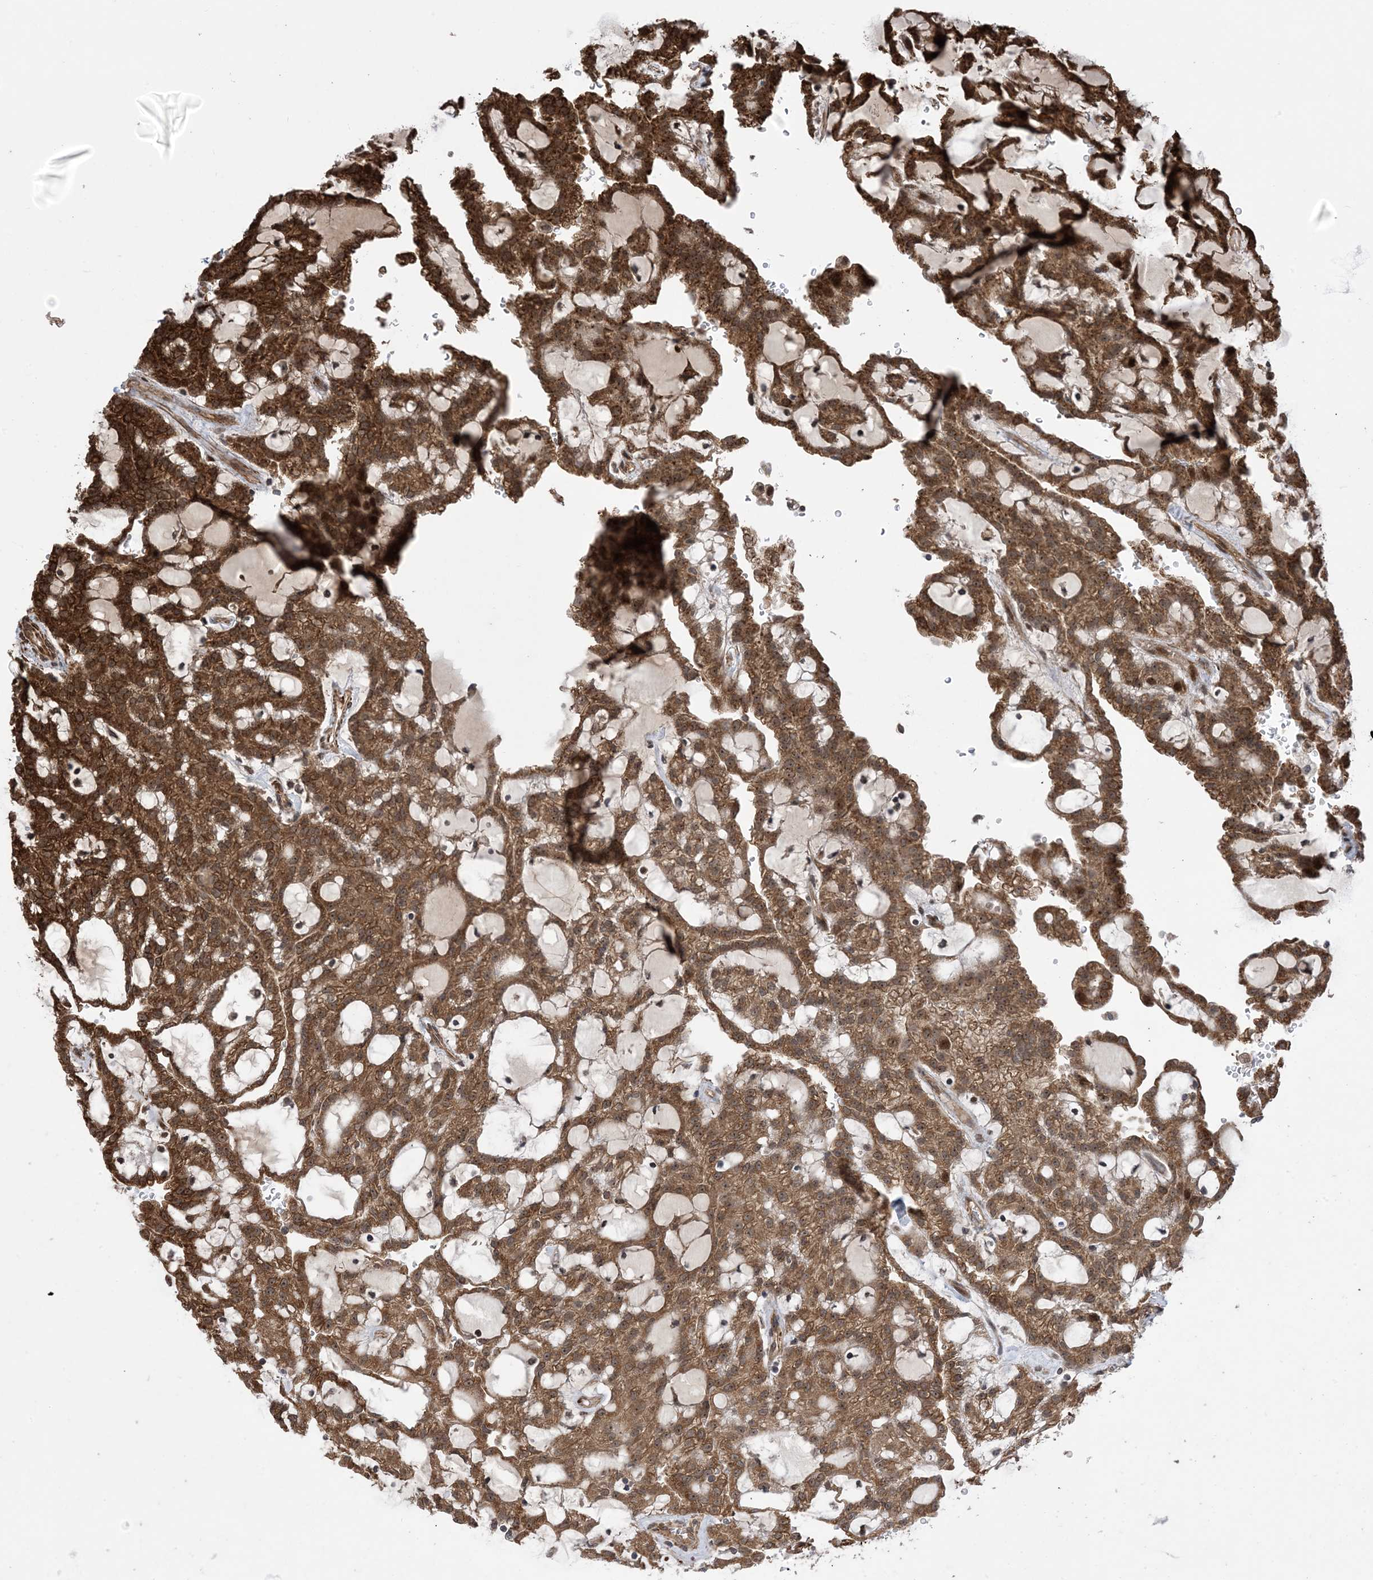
{"staining": {"intensity": "strong", "quantity": ">75%", "location": "cytoplasmic/membranous"}, "tissue": "renal cancer", "cell_type": "Tumor cells", "image_type": "cancer", "snomed": [{"axis": "morphology", "description": "Adenocarcinoma, NOS"}, {"axis": "topography", "description": "Kidney"}], "caption": "Strong cytoplasmic/membranous expression is appreciated in about >75% of tumor cells in renal adenocarcinoma. (DAB IHC with brightfield microscopy, high magnification).", "gene": "ZNF511", "patient": {"sex": "male", "age": 63}}